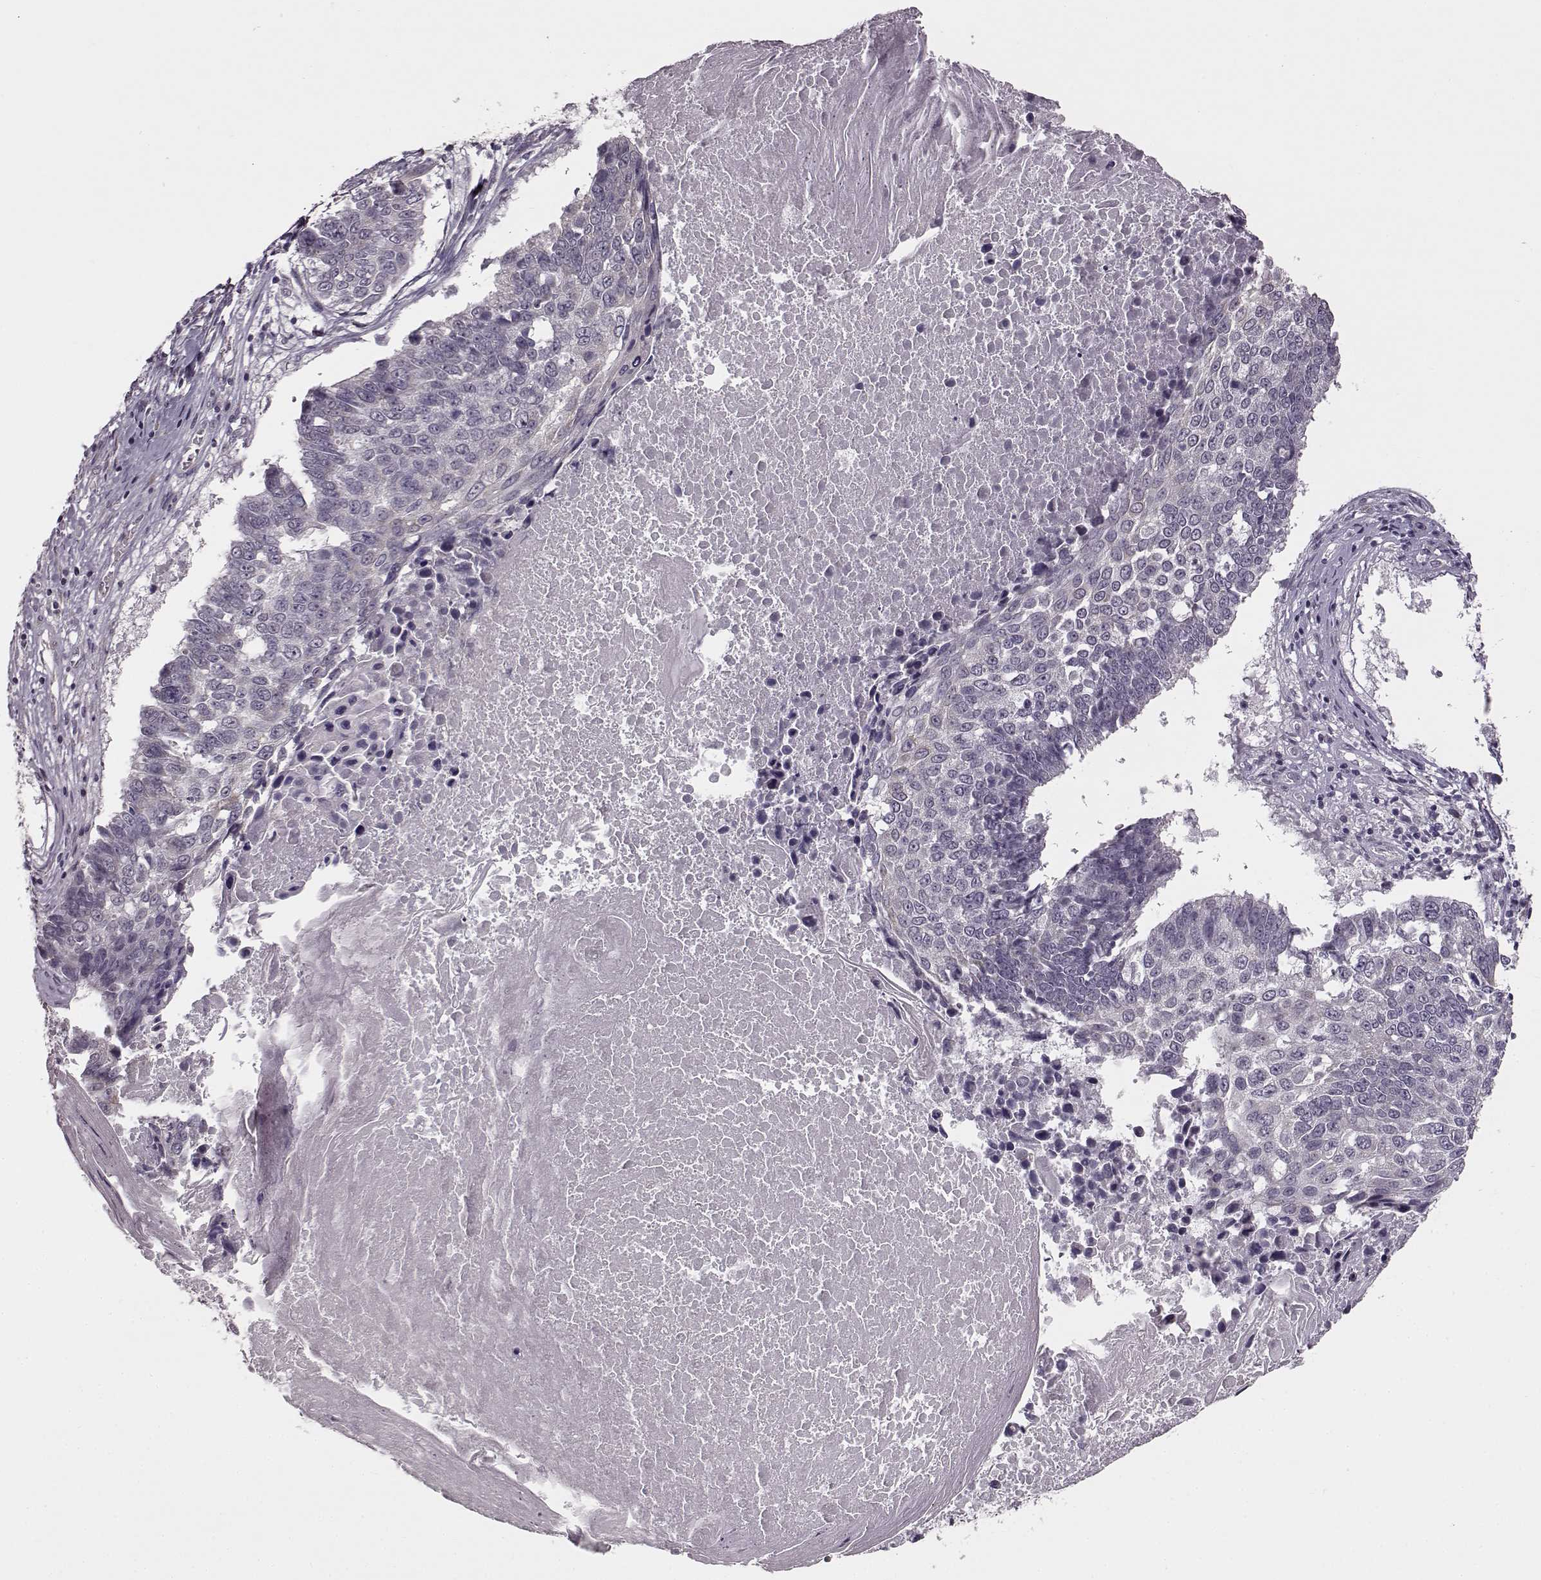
{"staining": {"intensity": "negative", "quantity": "none", "location": "none"}, "tissue": "lung cancer", "cell_type": "Tumor cells", "image_type": "cancer", "snomed": [{"axis": "morphology", "description": "Squamous cell carcinoma, NOS"}, {"axis": "topography", "description": "Lung"}], "caption": "An image of lung cancer stained for a protein displays no brown staining in tumor cells.", "gene": "MAP6D1", "patient": {"sex": "male", "age": 73}}